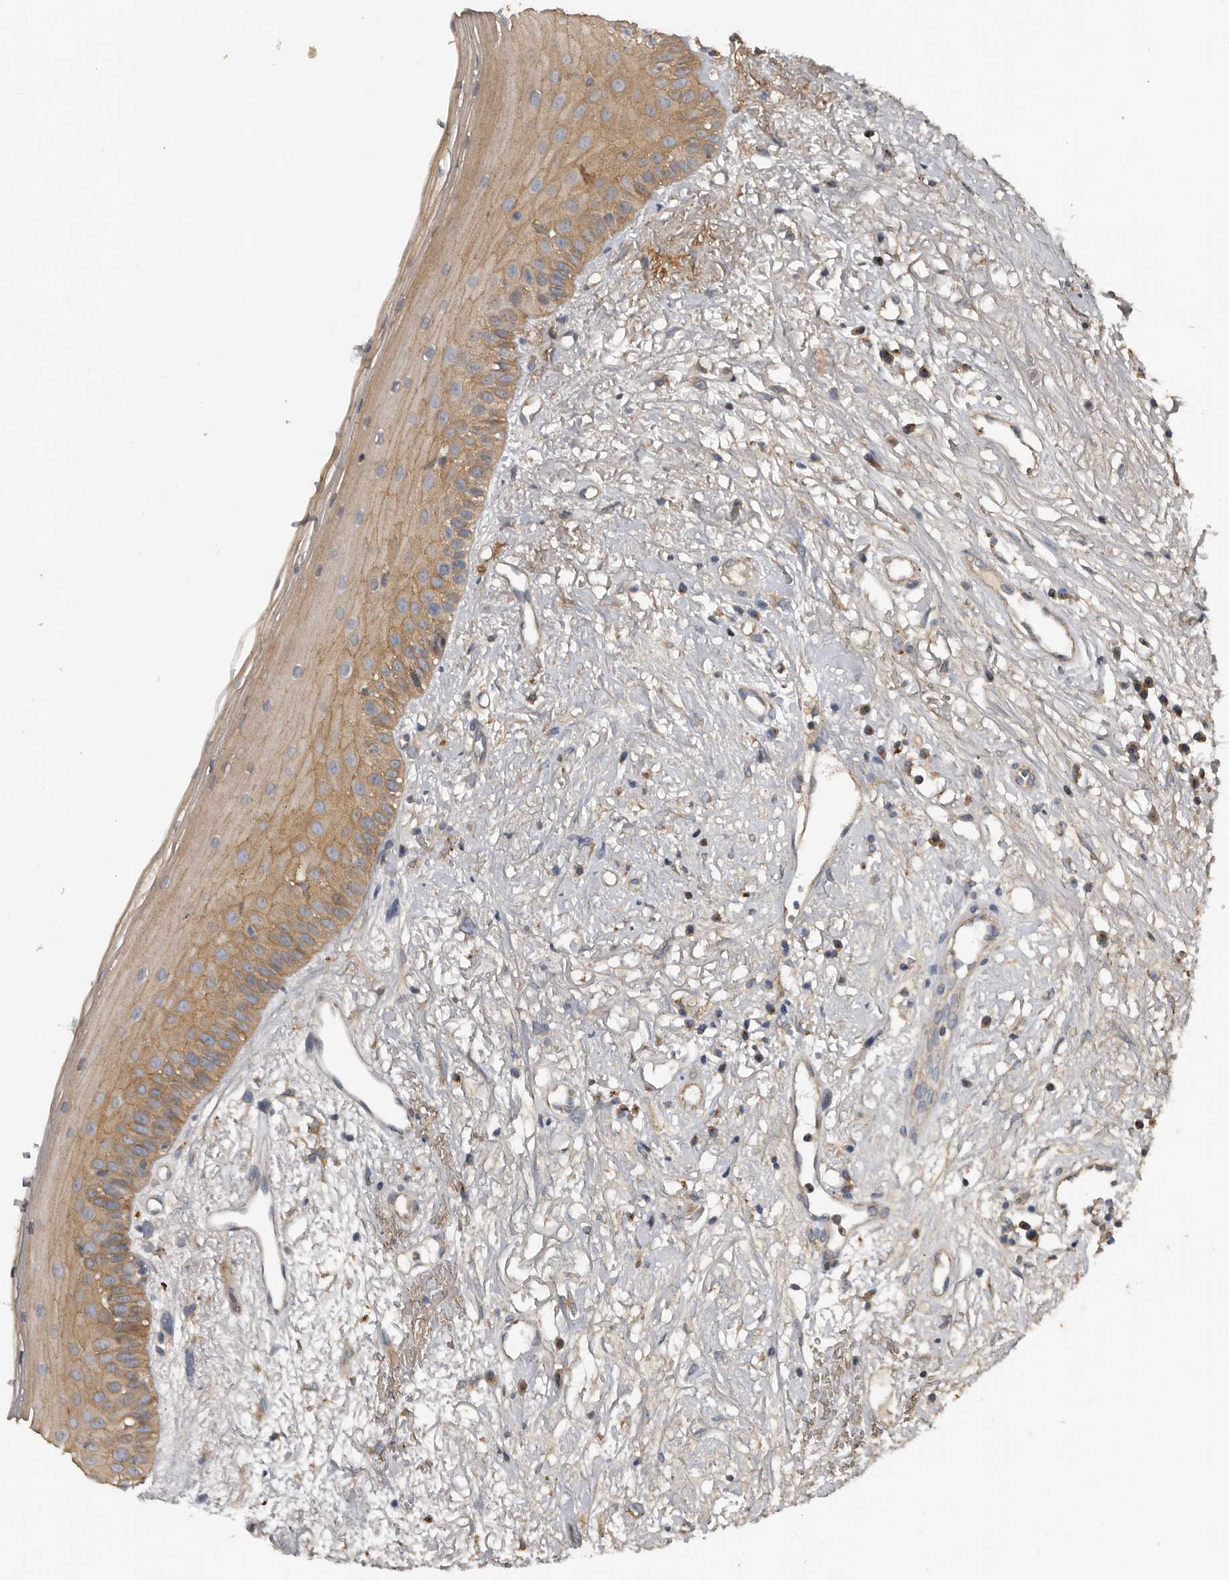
{"staining": {"intensity": "moderate", "quantity": "25%-75%", "location": "cytoplasmic/membranous"}, "tissue": "oral mucosa", "cell_type": "Squamous epithelial cells", "image_type": "normal", "snomed": [{"axis": "morphology", "description": "Normal tissue, NOS"}, {"axis": "topography", "description": "Oral tissue"}], "caption": "Immunohistochemical staining of benign oral mucosa shows medium levels of moderate cytoplasmic/membranous expression in approximately 25%-75% of squamous epithelial cells.", "gene": "HYAL4", "patient": {"sex": "female", "age": 63}}